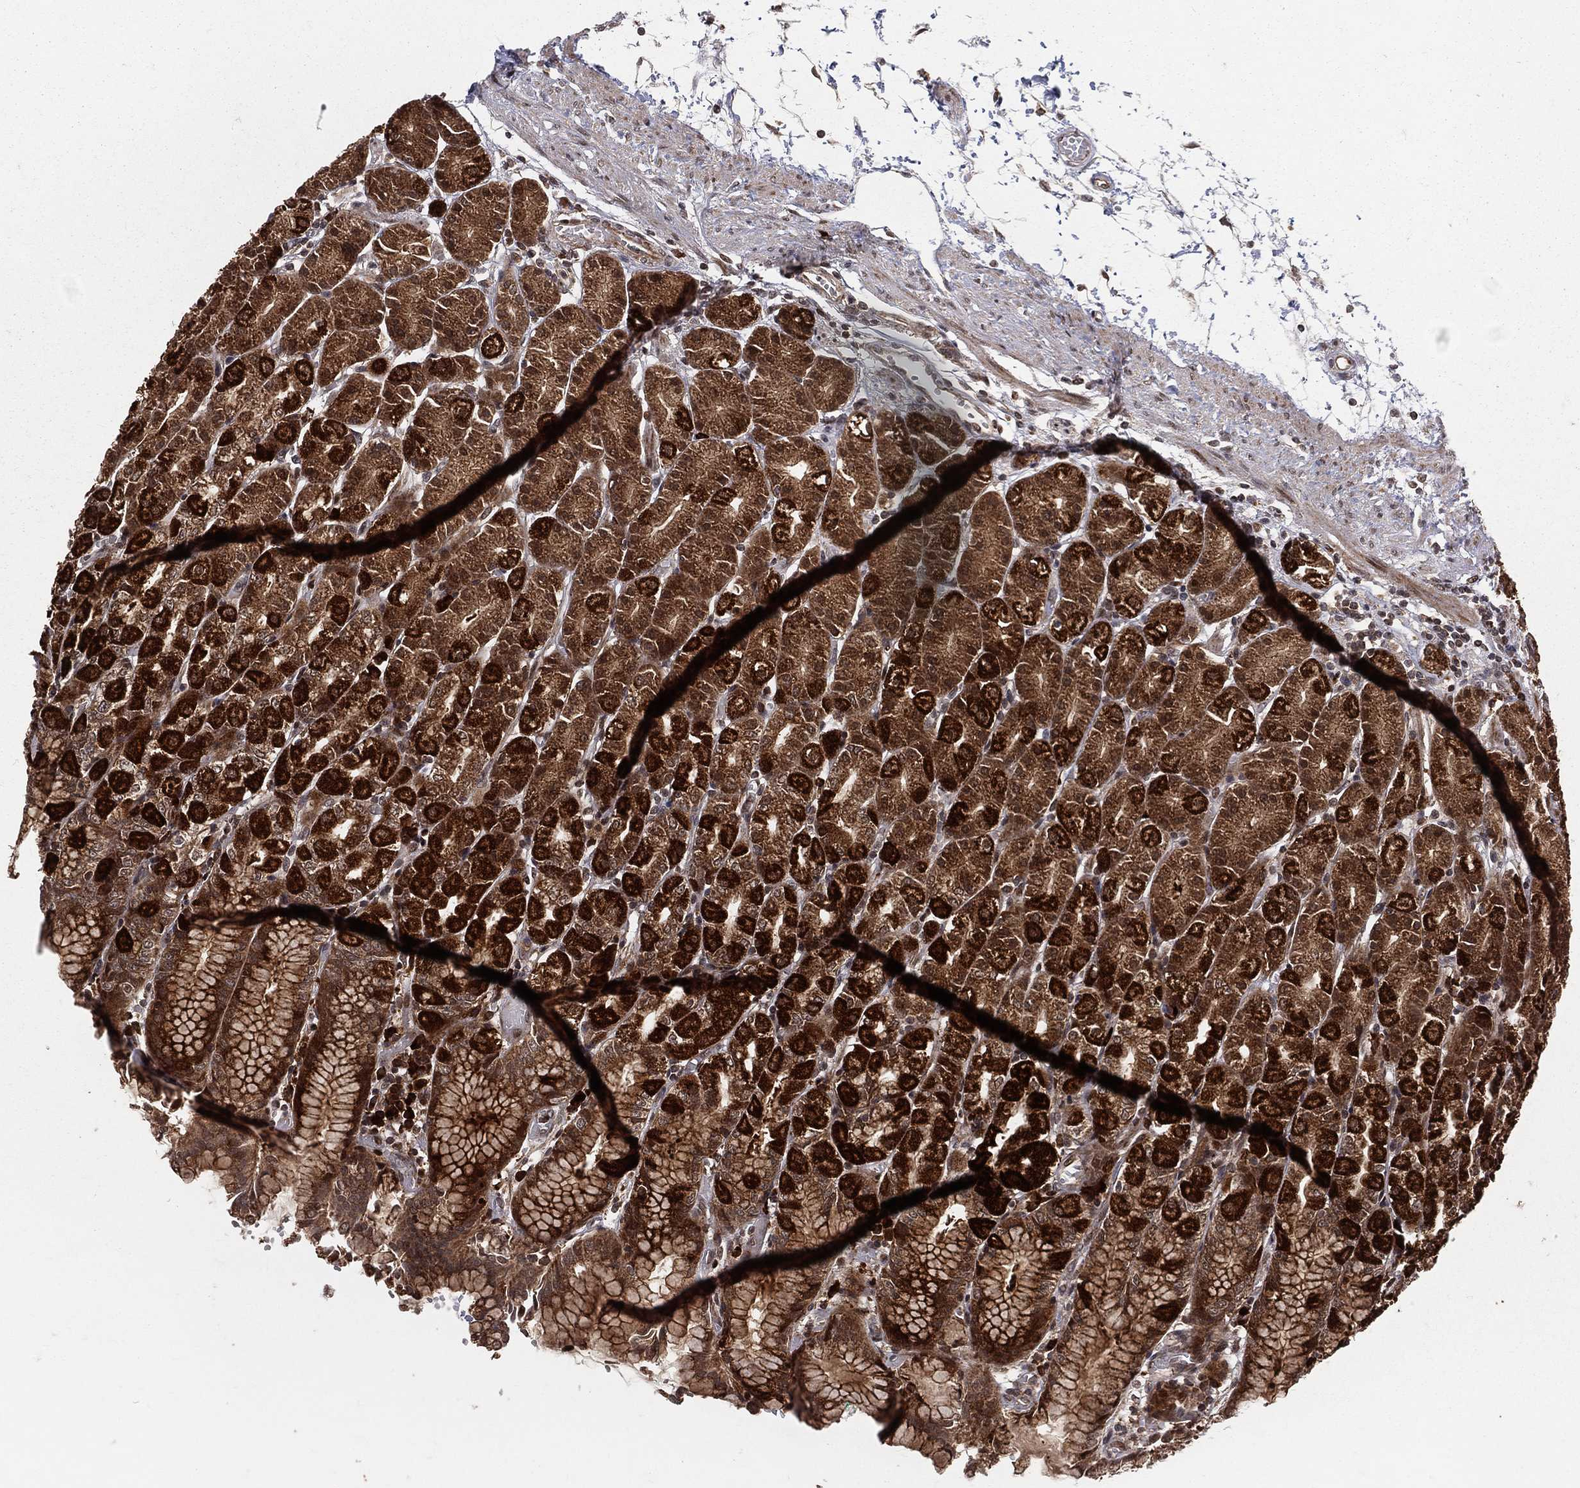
{"staining": {"intensity": "strong", "quantity": "25%-75%", "location": "cytoplasmic/membranous"}, "tissue": "stomach", "cell_type": "Glandular cells", "image_type": "normal", "snomed": [{"axis": "morphology", "description": "Normal tissue, NOS"}, {"axis": "morphology", "description": "Adenocarcinoma, NOS"}, {"axis": "topography", "description": "Stomach"}], "caption": "Glandular cells display high levels of strong cytoplasmic/membranous staining in about 25%-75% of cells in benign human stomach. The staining was performed using DAB (3,3'-diaminobenzidine) to visualize the protein expression in brown, while the nuclei were stained in blue with hematoxylin (Magnification: 20x).", "gene": "MDM2", "patient": {"sex": "female", "age": 81}}